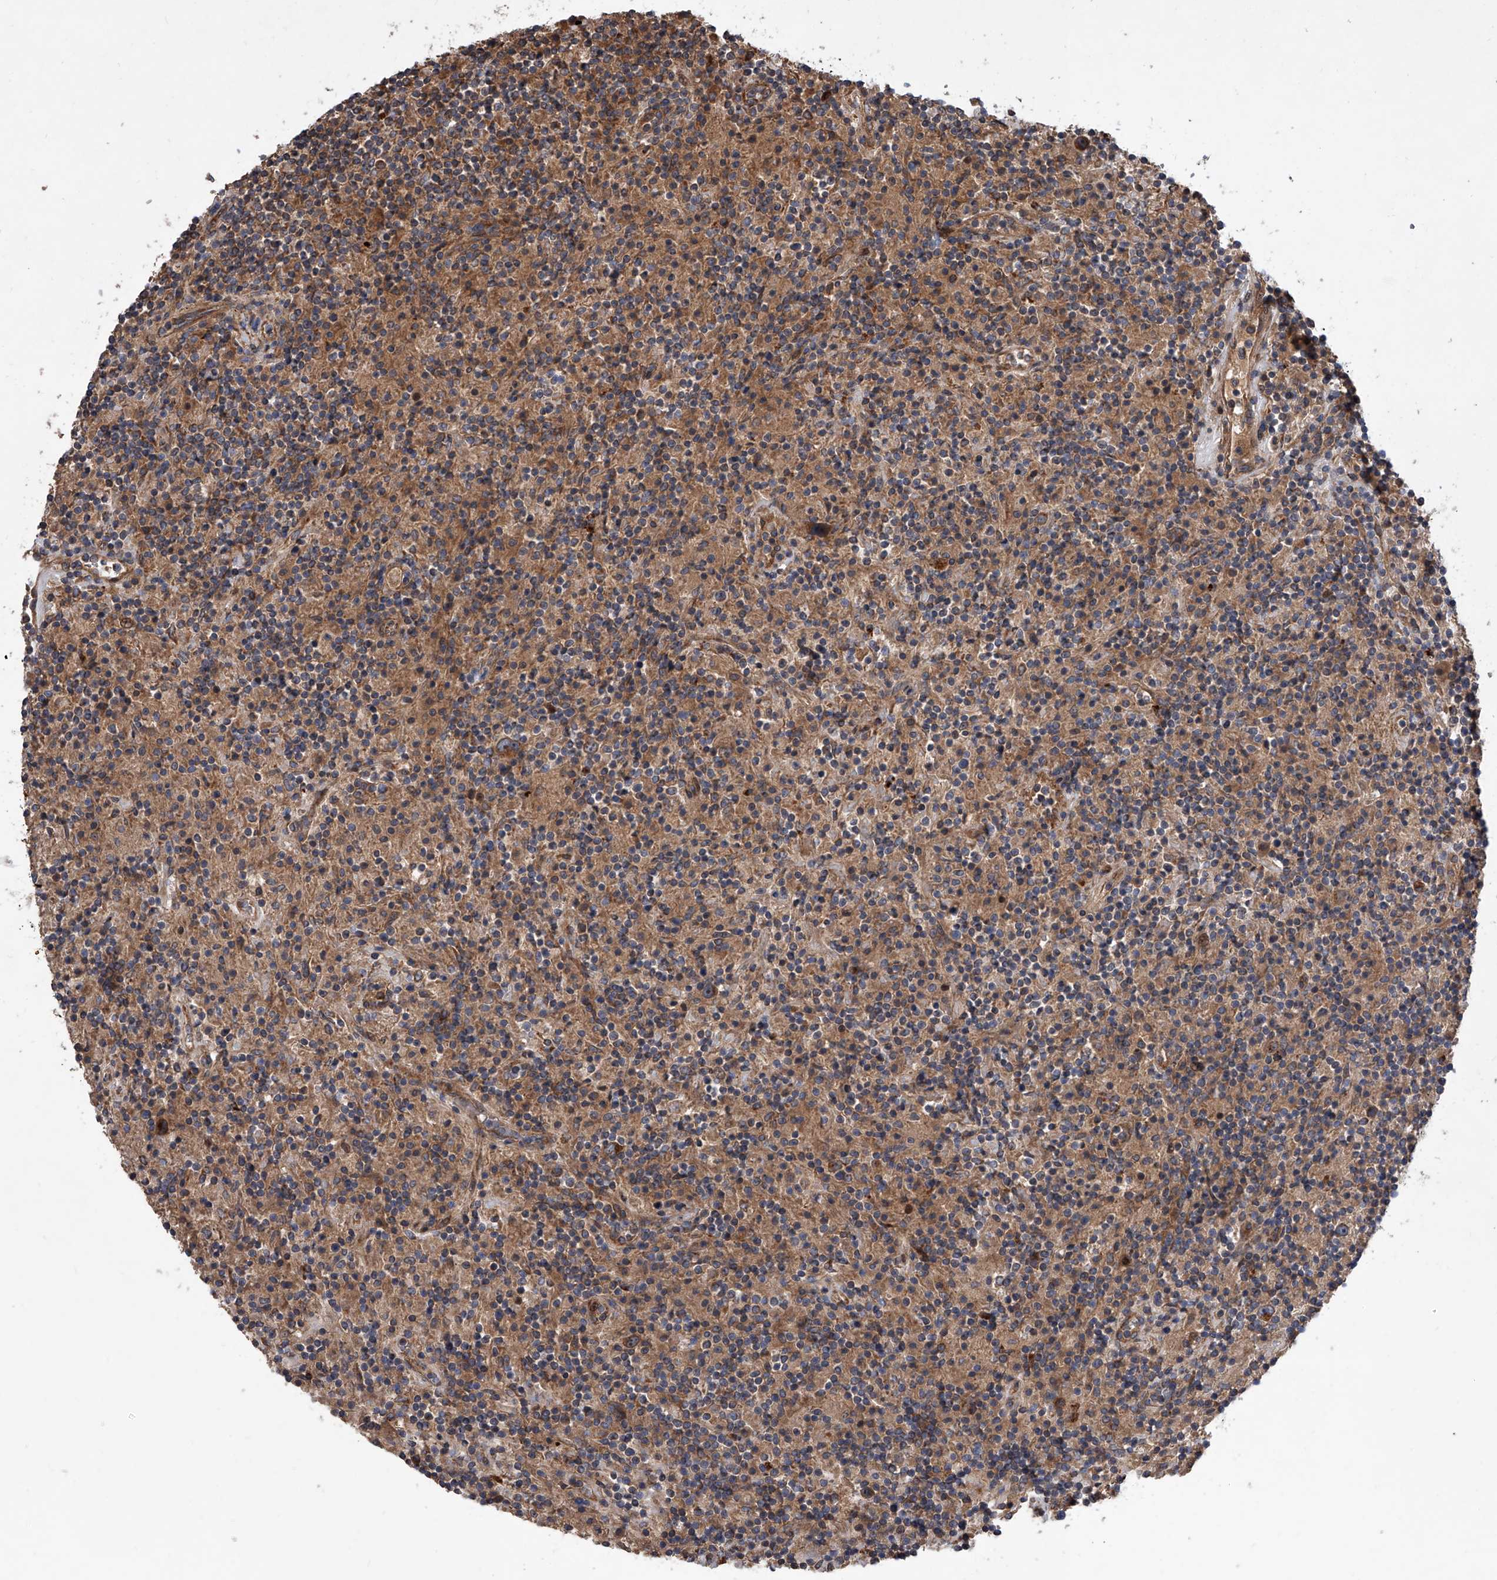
{"staining": {"intensity": "moderate", "quantity": "25%-75%", "location": "cytoplasmic/membranous"}, "tissue": "lymphoma", "cell_type": "Tumor cells", "image_type": "cancer", "snomed": [{"axis": "morphology", "description": "Hodgkin's disease, NOS"}, {"axis": "topography", "description": "Lymph node"}], "caption": "A brown stain shows moderate cytoplasmic/membranous positivity of a protein in human lymphoma tumor cells. (IHC, brightfield microscopy, high magnification).", "gene": "USP47", "patient": {"sex": "male", "age": 70}}